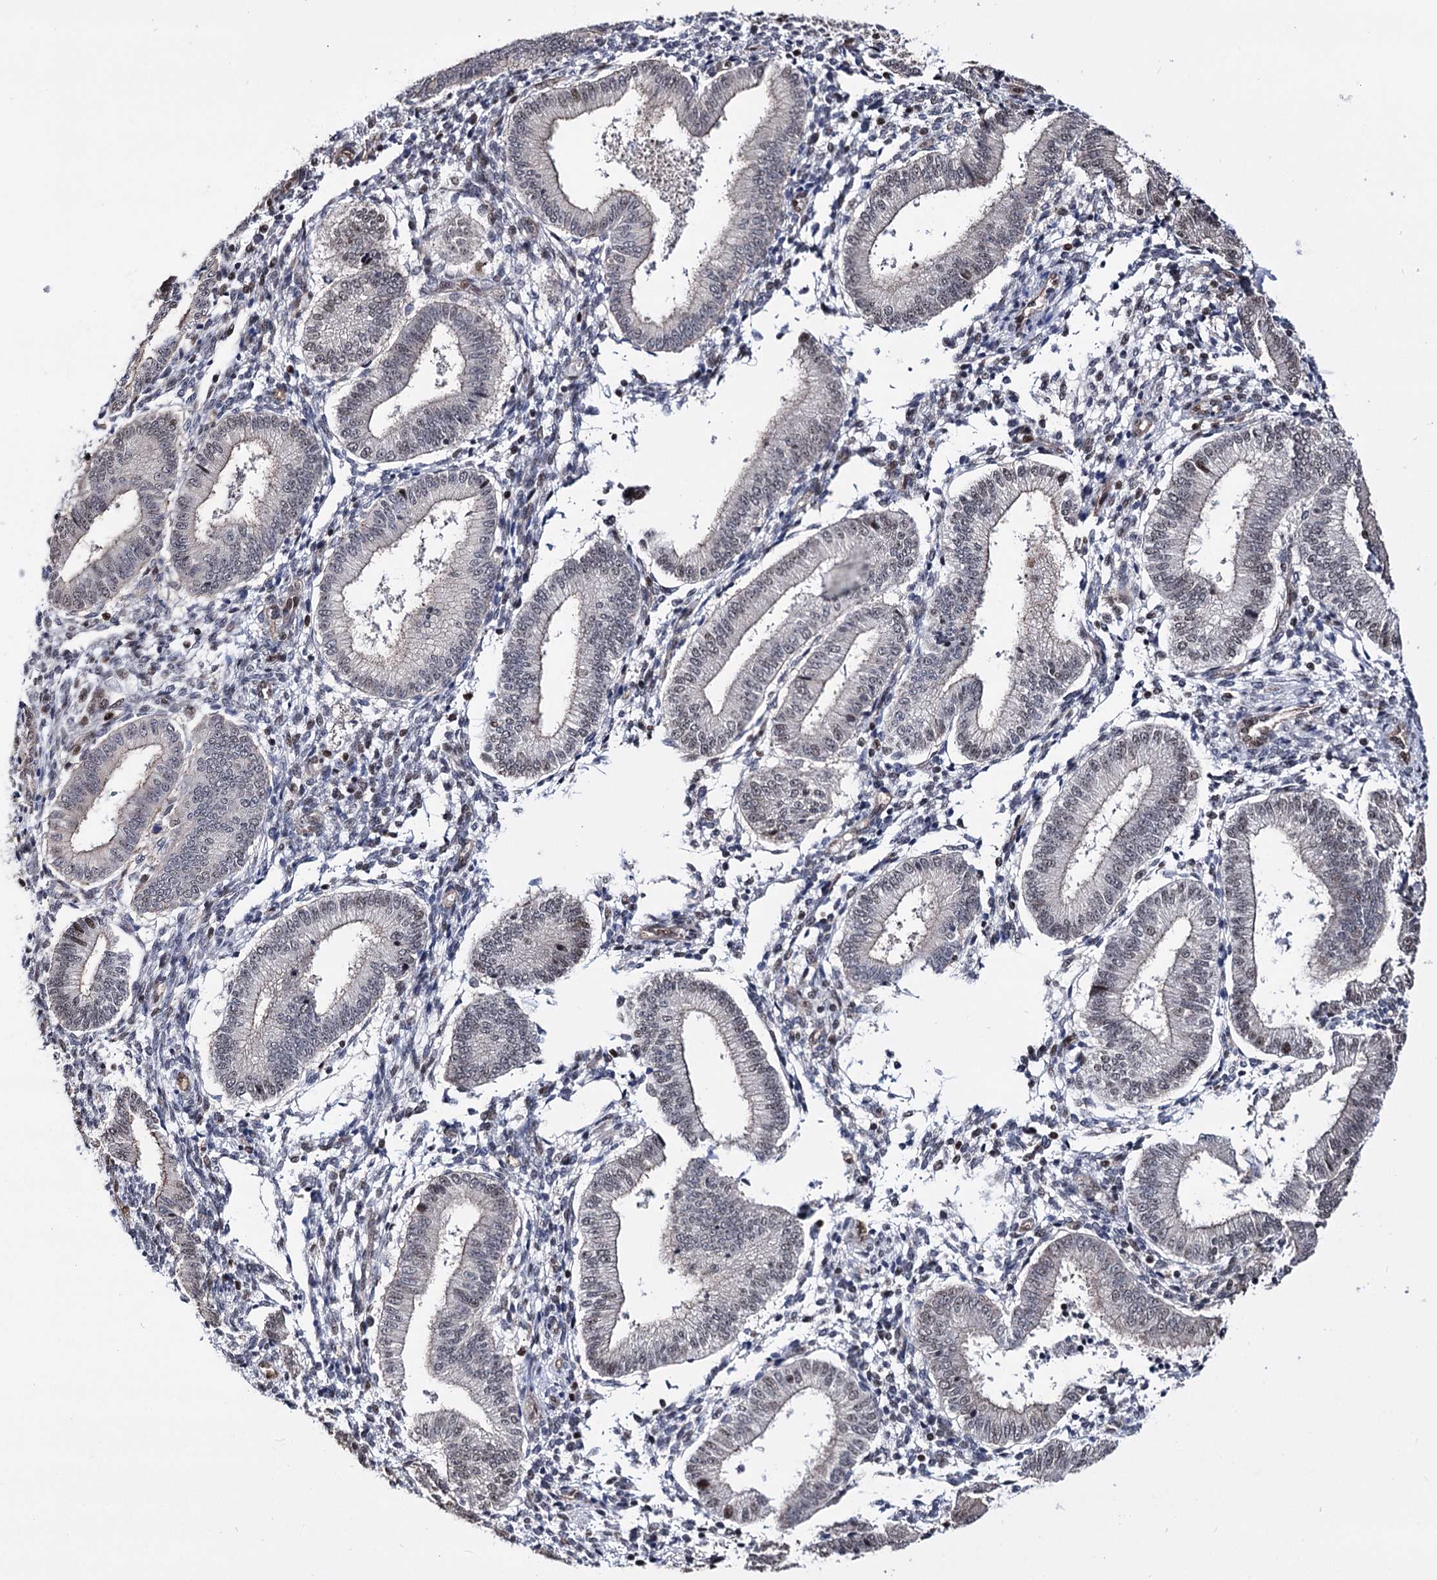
{"staining": {"intensity": "negative", "quantity": "none", "location": "none"}, "tissue": "endometrium", "cell_type": "Cells in endometrial stroma", "image_type": "normal", "snomed": [{"axis": "morphology", "description": "Normal tissue, NOS"}, {"axis": "topography", "description": "Endometrium"}], "caption": "The micrograph reveals no significant positivity in cells in endometrial stroma of endometrium.", "gene": "CHMP7", "patient": {"sex": "female", "age": 39}}